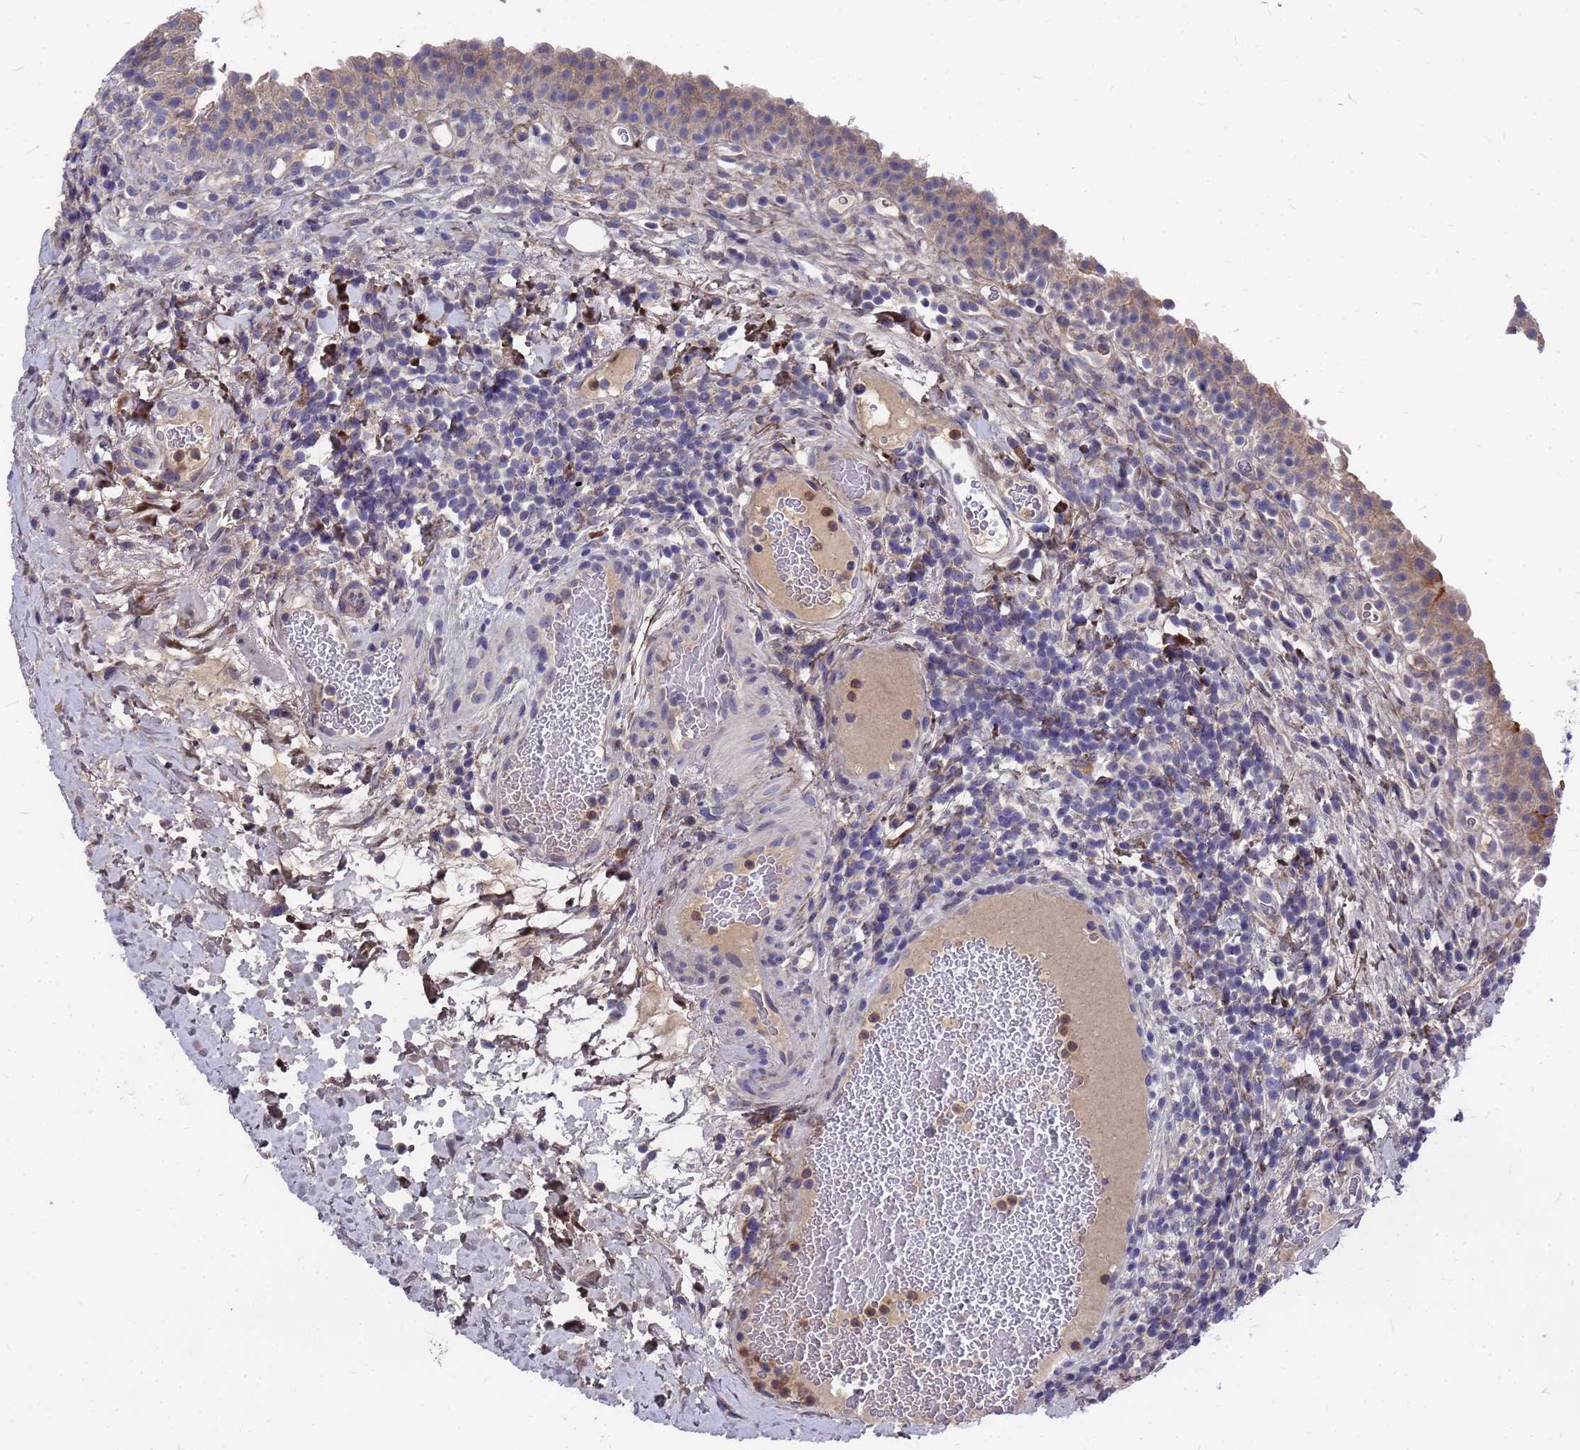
{"staining": {"intensity": "weak", "quantity": "25%-75%", "location": "cytoplasmic/membranous"}, "tissue": "urinary bladder", "cell_type": "Urothelial cells", "image_type": "normal", "snomed": [{"axis": "morphology", "description": "Normal tissue, NOS"}, {"axis": "morphology", "description": "Inflammation, NOS"}, {"axis": "topography", "description": "Urinary bladder"}], "caption": "Urinary bladder stained for a protein (brown) shows weak cytoplasmic/membranous positive positivity in about 25%-75% of urothelial cells.", "gene": "ZNF717", "patient": {"sex": "male", "age": 64}}